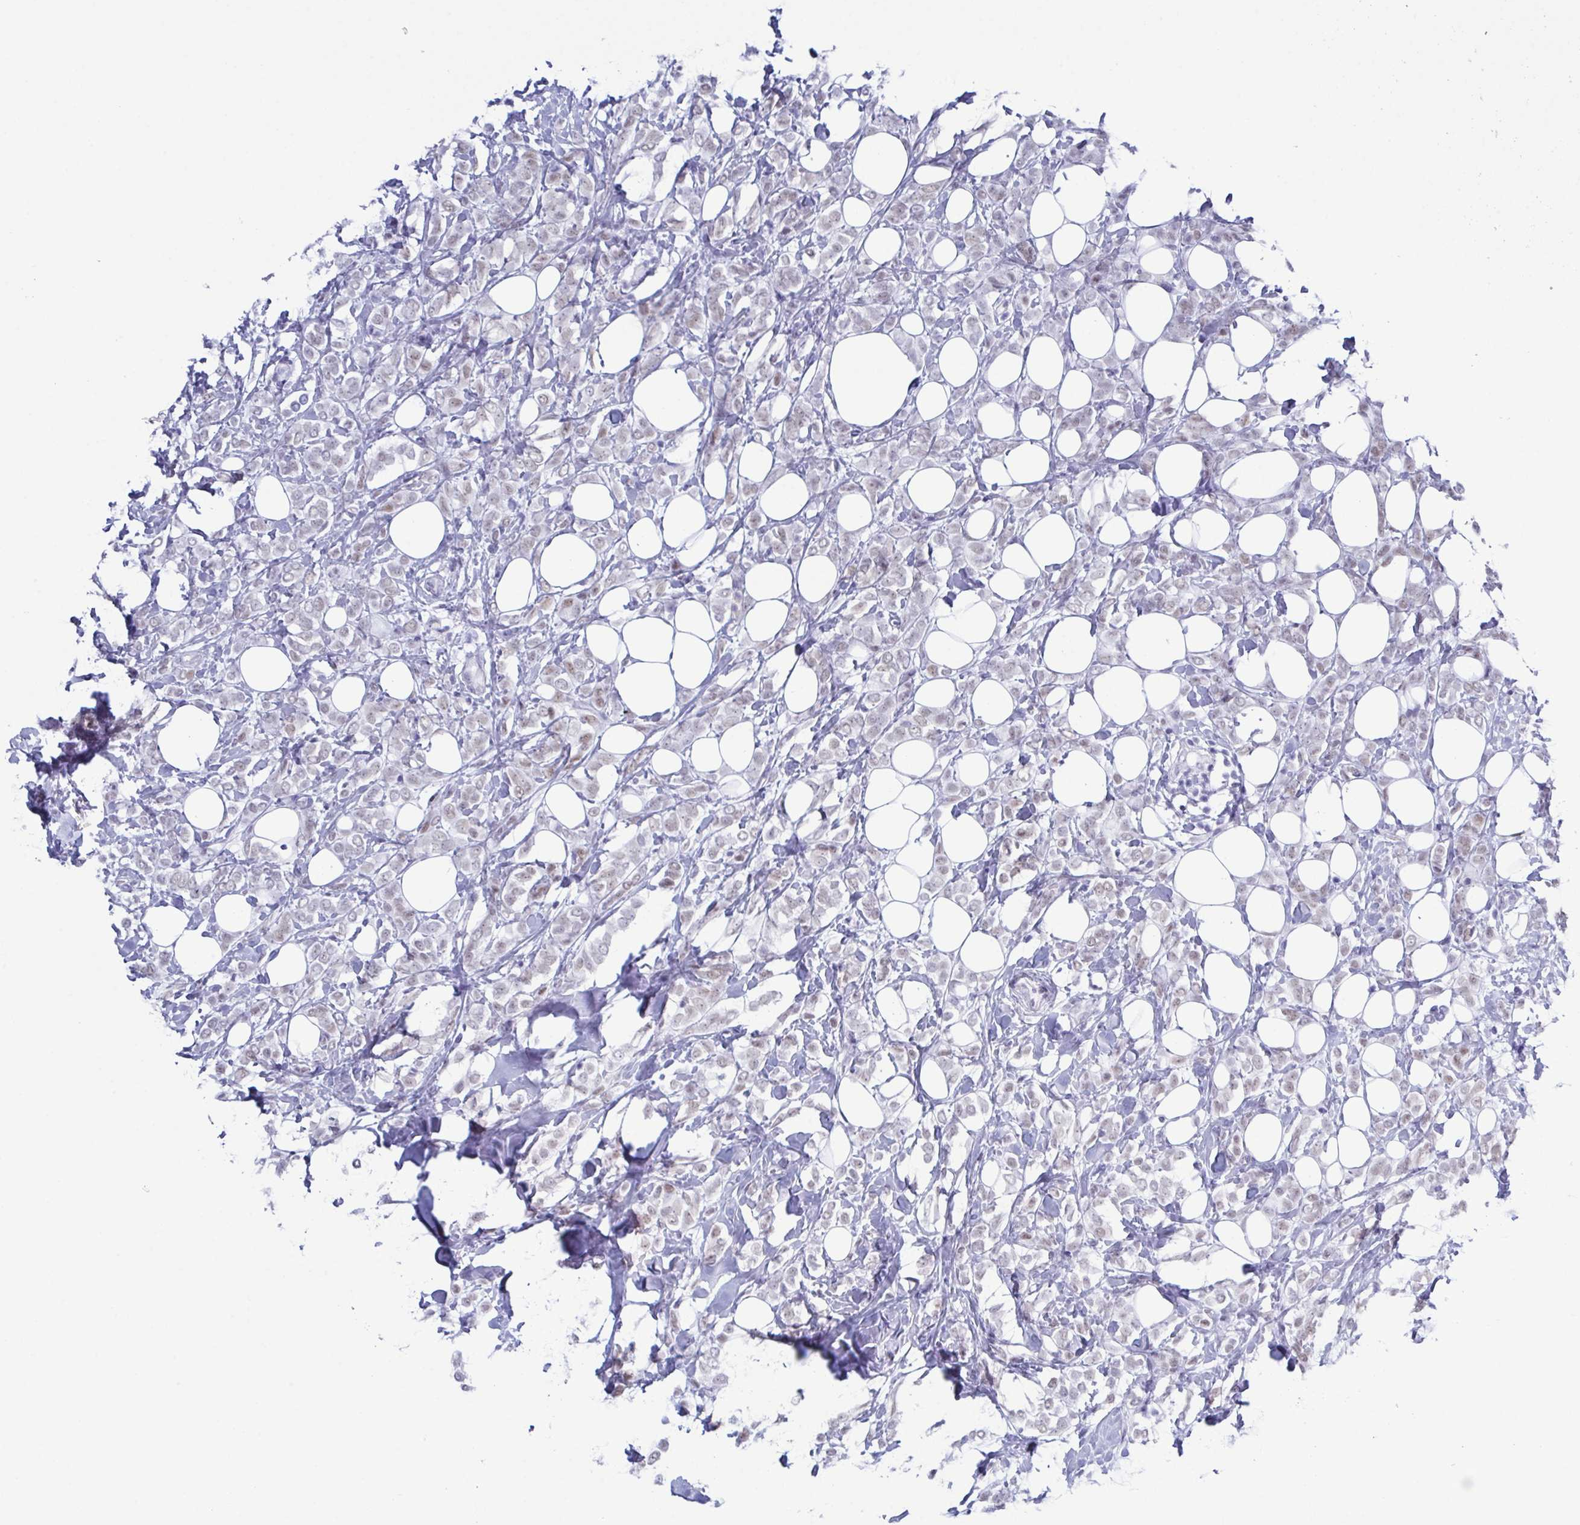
{"staining": {"intensity": "weak", "quantity": "25%-75%", "location": "nuclear"}, "tissue": "breast cancer", "cell_type": "Tumor cells", "image_type": "cancer", "snomed": [{"axis": "morphology", "description": "Lobular carcinoma"}, {"axis": "topography", "description": "Breast"}], "caption": "Brown immunohistochemical staining in breast cancer (lobular carcinoma) reveals weak nuclear staining in about 25%-75% of tumor cells. (Brightfield microscopy of DAB IHC at high magnification).", "gene": "SUGP2", "patient": {"sex": "female", "age": 49}}